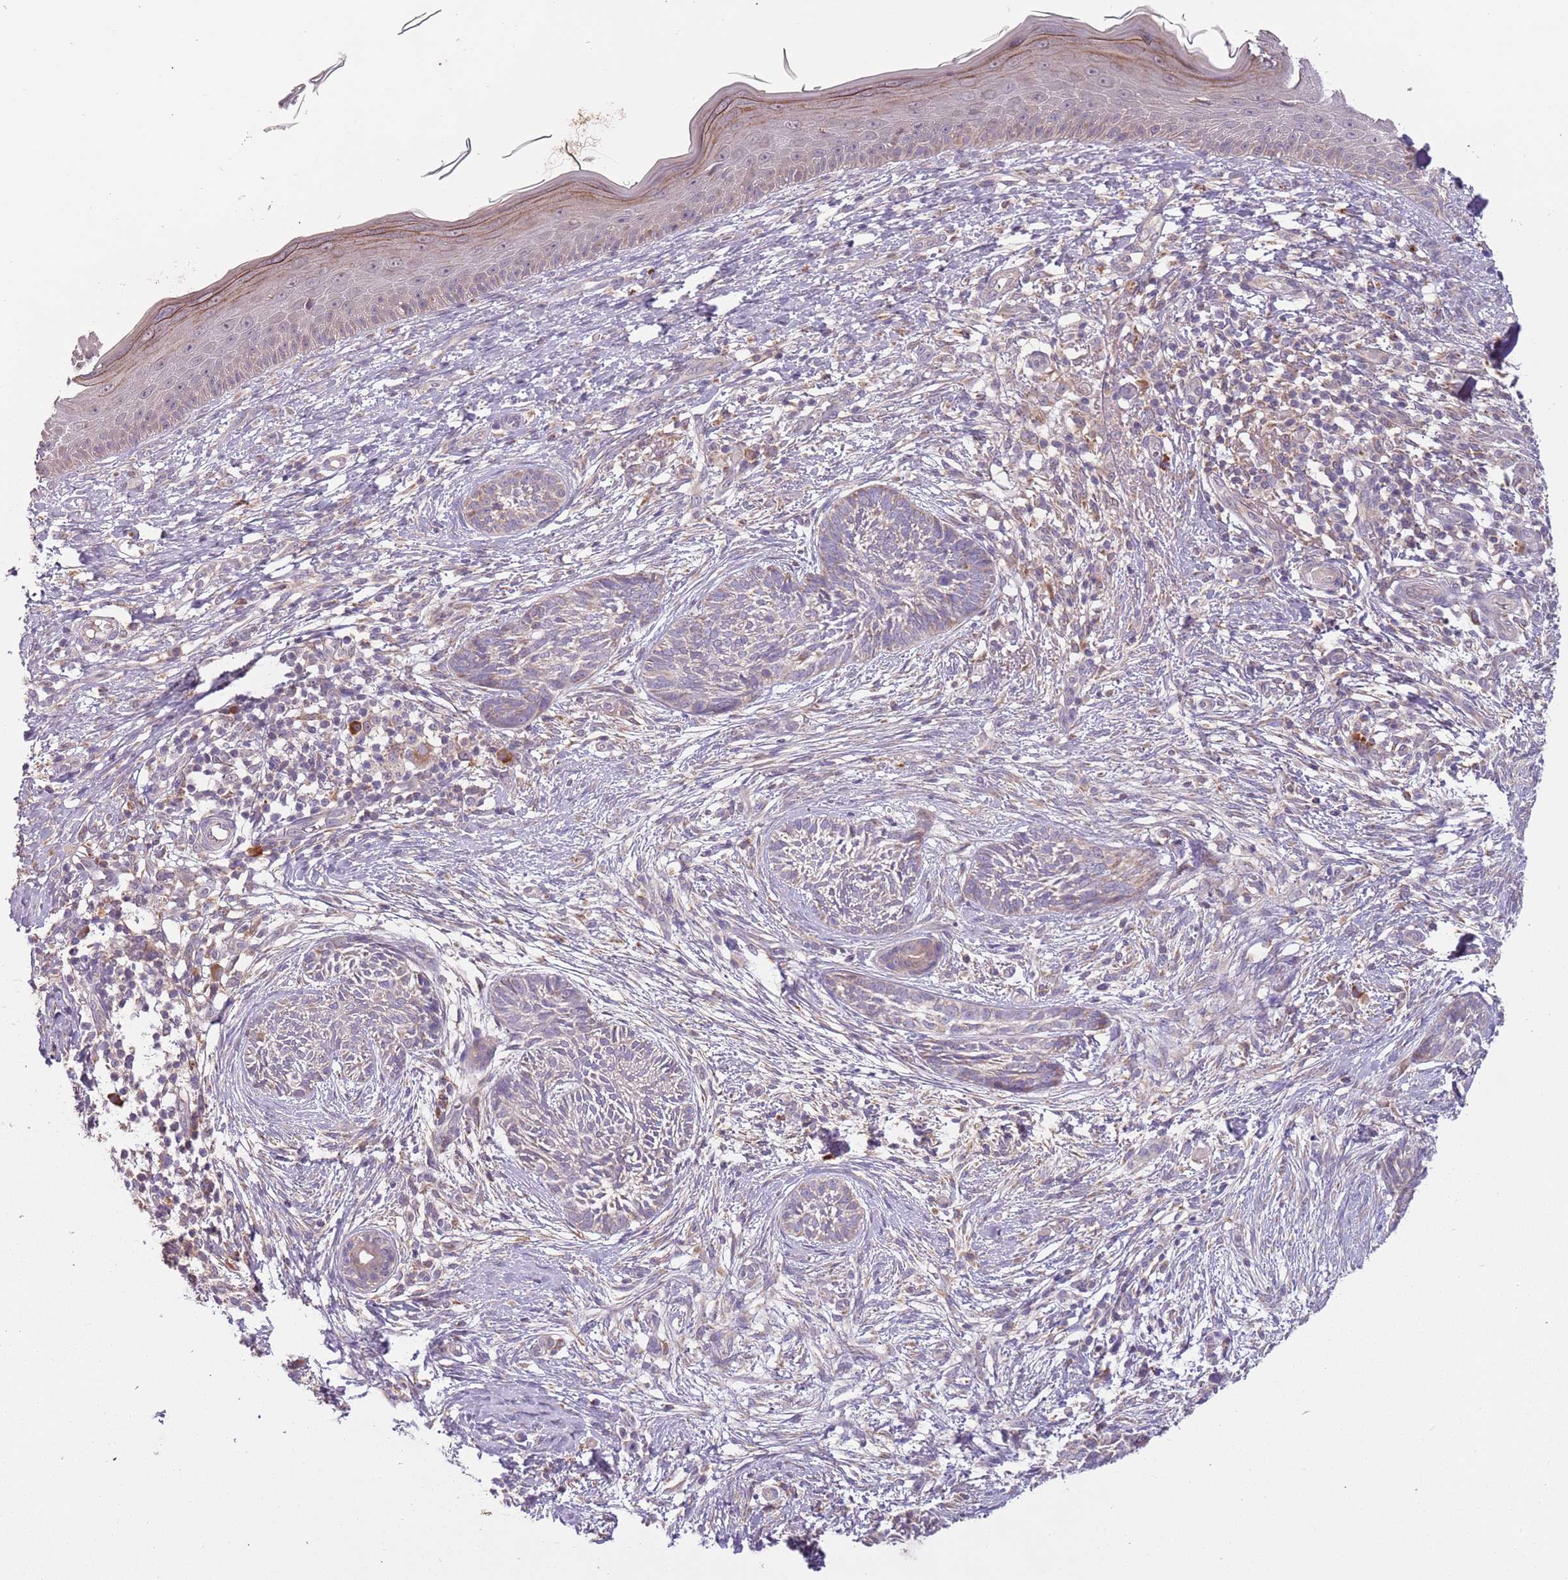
{"staining": {"intensity": "weak", "quantity": "<25%", "location": "cytoplasmic/membranous"}, "tissue": "skin cancer", "cell_type": "Tumor cells", "image_type": "cancer", "snomed": [{"axis": "morphology", "description": "Basal cell carcinoma"}, {"axis": "topography", "description": "Skin"}], "caption": "The histopathology image shows no staining of tumor cells in skin cancer.", "gene": "FECH", "patient": {"sex": "male", "age": 73}}